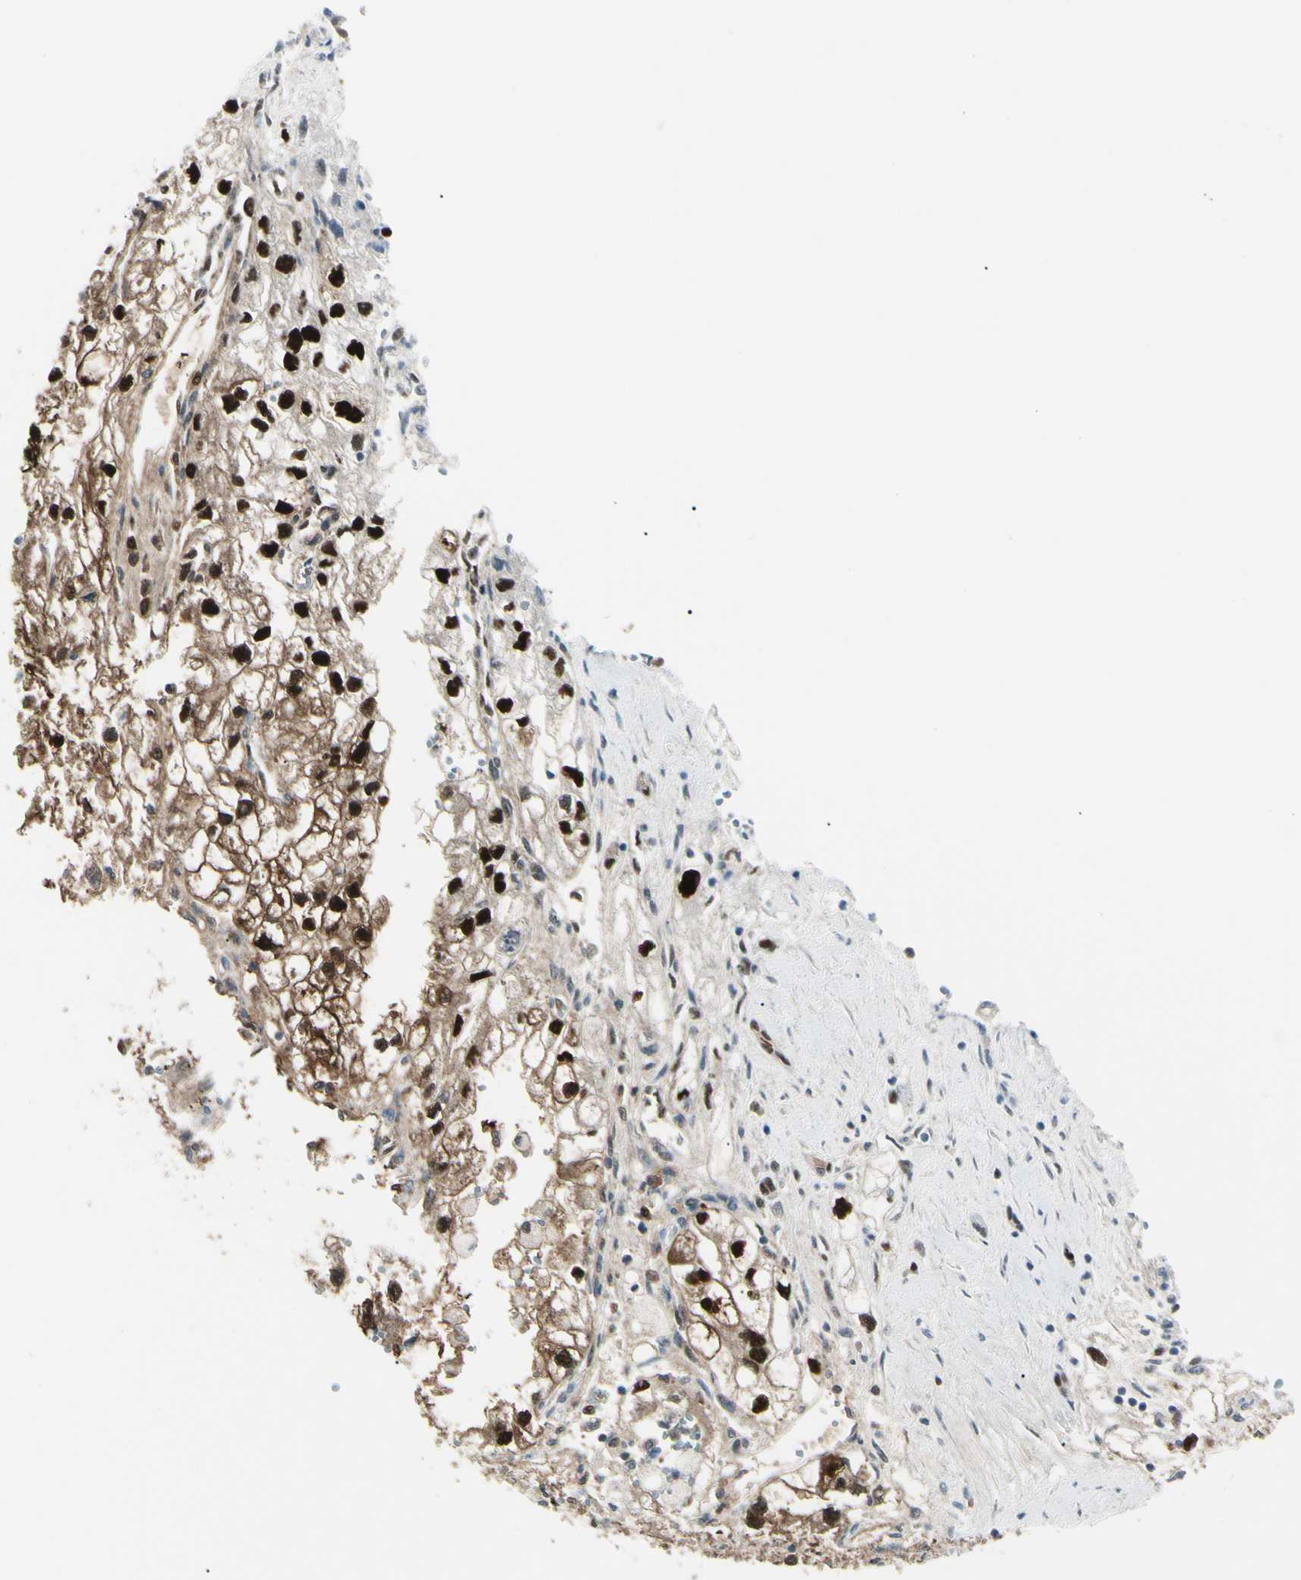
{"staining": {"intensity": "strong", "quantity": "25%-75%", "location": "cytoplasmic/membranous,nuclear"}, "tissue": "renal cancer", "cell_type": "Tumor cells", "image_type": "cancer", "snomed": [{"axis": "morphology", "description": "Adenocarcinoma, NOS"}, {"axis": "topography", "description": "Kidney"}], "caption": "There is high levels of strong cytoplasmic/membranous and nuclear expression in tumor cells of adenocarcinoma (renal), as demonstrated by immunohistochemical staining (brown color).", "gene": "PGK1", "patient": {"sex": "female", "age": 70}}